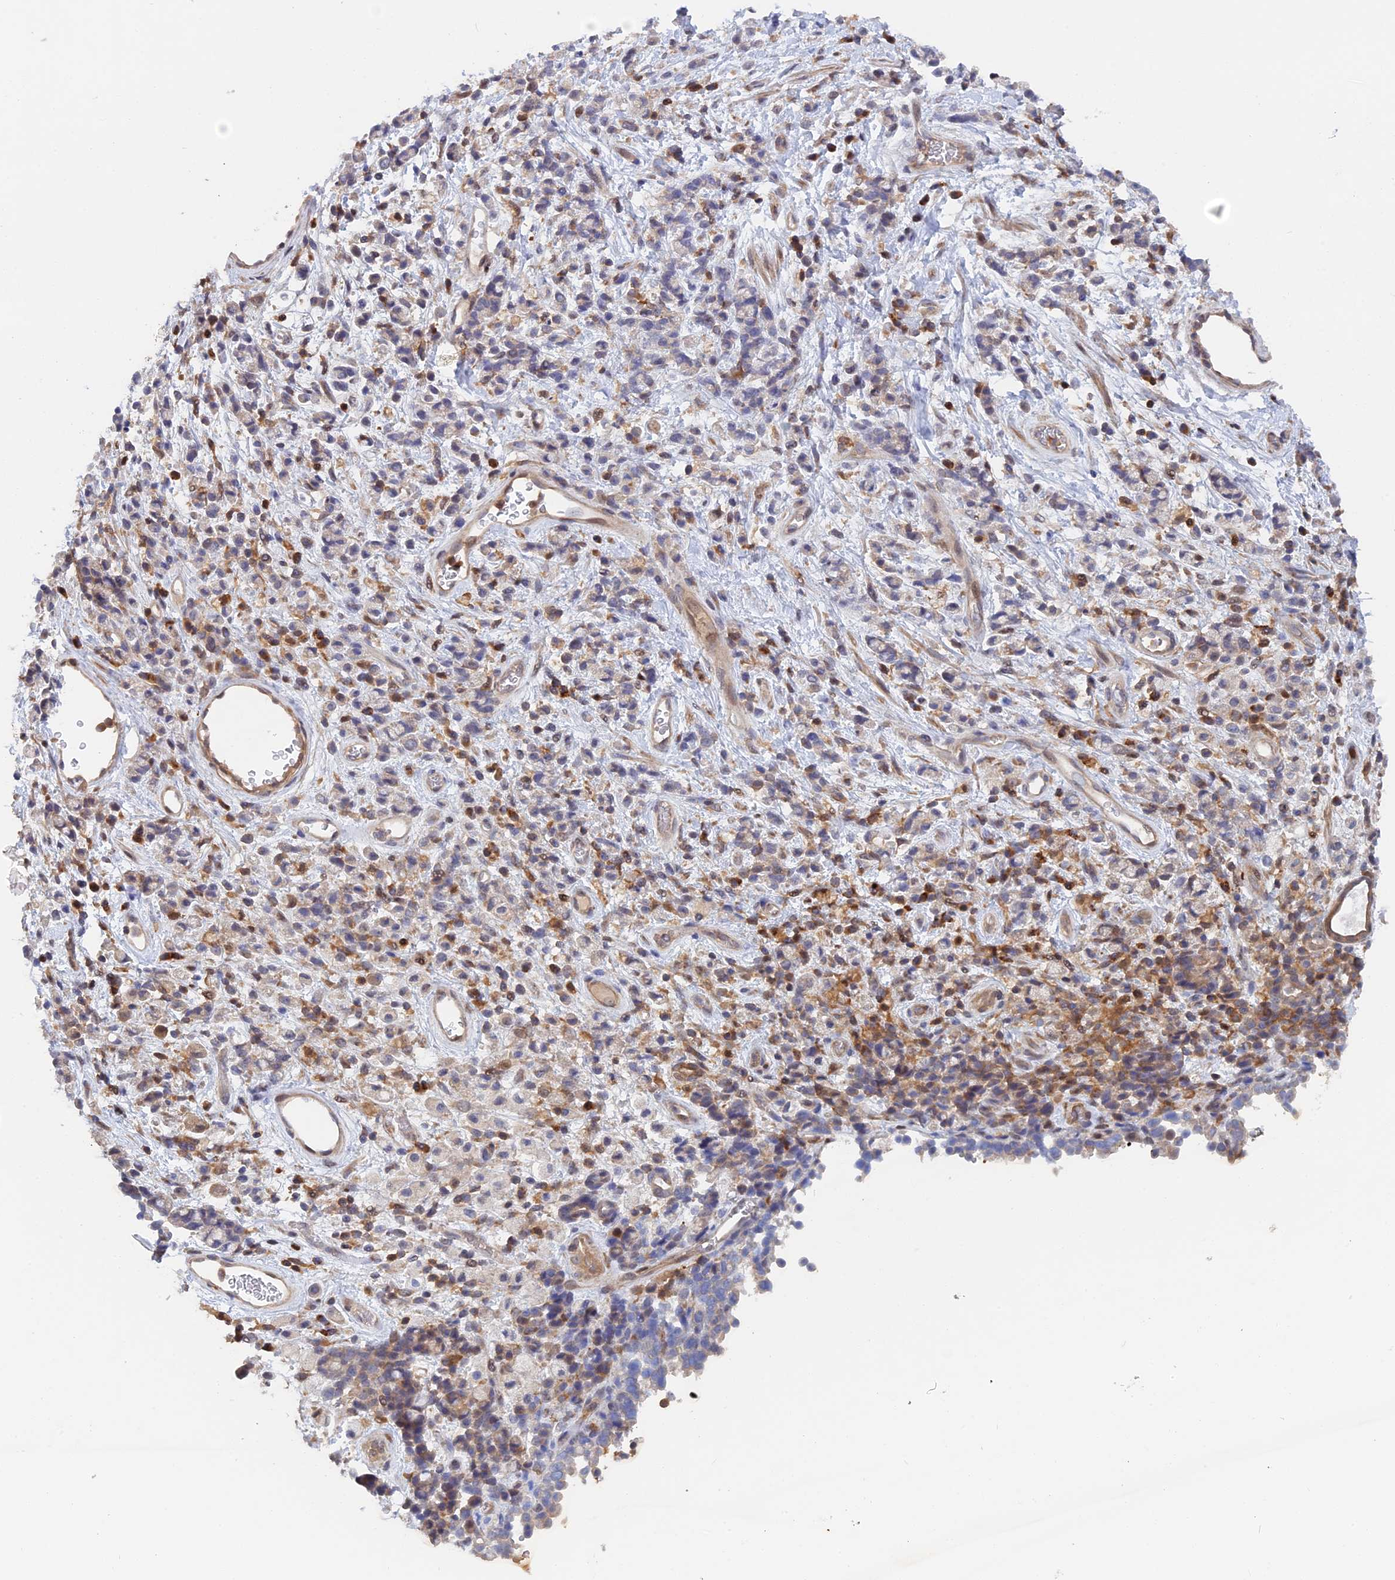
{"staining": {"intensity": "negative", "quantity": "none", "location": "none"}, "tissue": "stomach cancer", "cell_type": "Tumor cells", "image_type": "cancer", "snomed": [{"axis": "morphology", "description": "Adenocarcinoma, NOS"}, {"axis": "topography", "description": "Stomach"}], "caption": "This is an immunohistochemistry (IHC) image of human adenocarcinoma (stomach). There is no staining in tumor cells.", "gene": "BLVRA", "patient": {"sex": "female", "age": 60}}